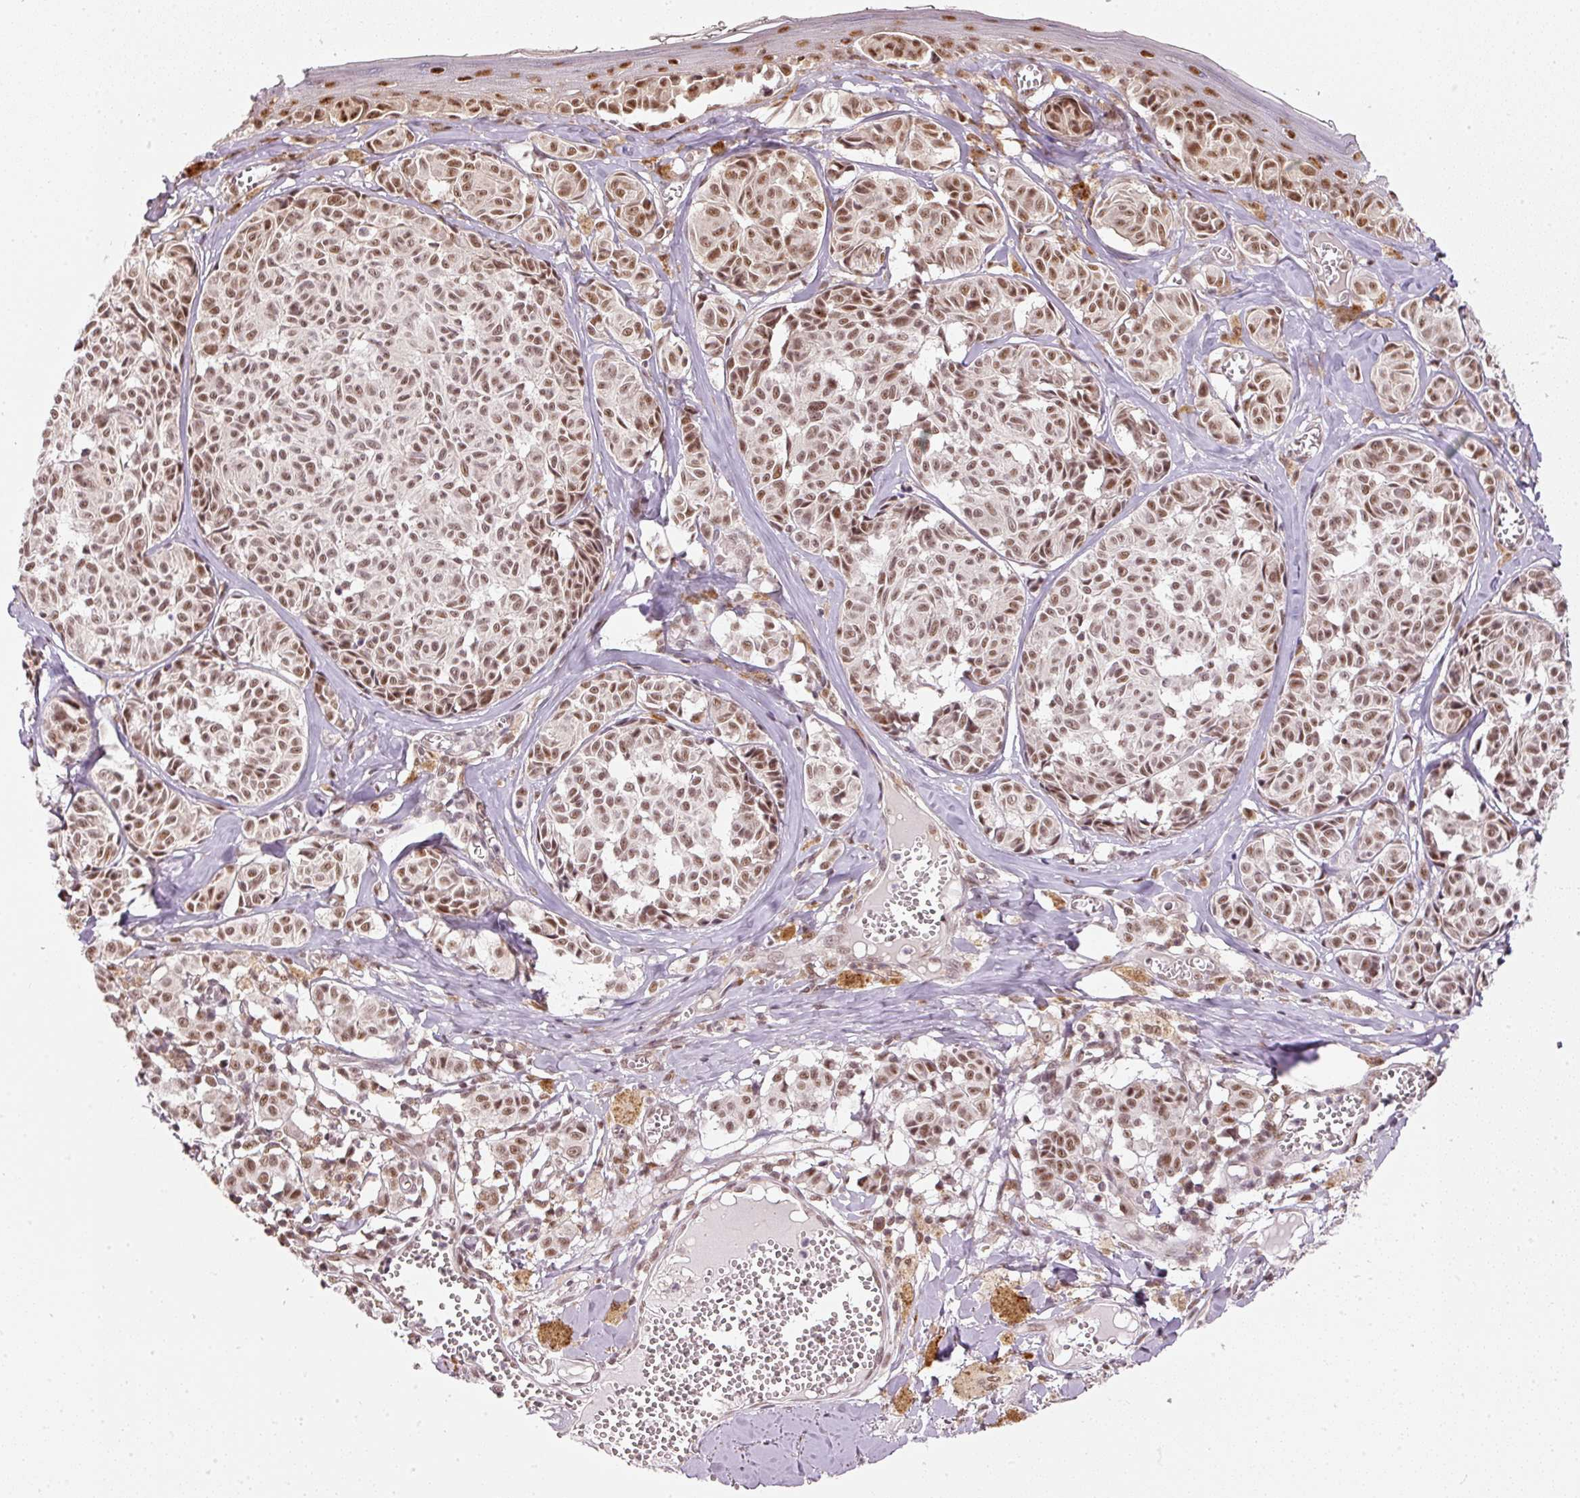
{"staining": {"intensity": "moderate", "quantity": ">75%", "location": "nuclear"}, "tissue": "melanoma", "cell_type": "Tumor cells", "image_type": "cancer", "snomed": [{"axis": "morphology", "description": "Malignant melanoma, NOS"}, {"axis": "topography", "description": "Skin"}], "caption": "Immunohistochemistry (IHC) of malignant melanoma displays medium levels of moderate nuclear staining in about >75% of tumor cells.", "gene": "THOC6", "patient": {"sex": "female", "age": 43}}